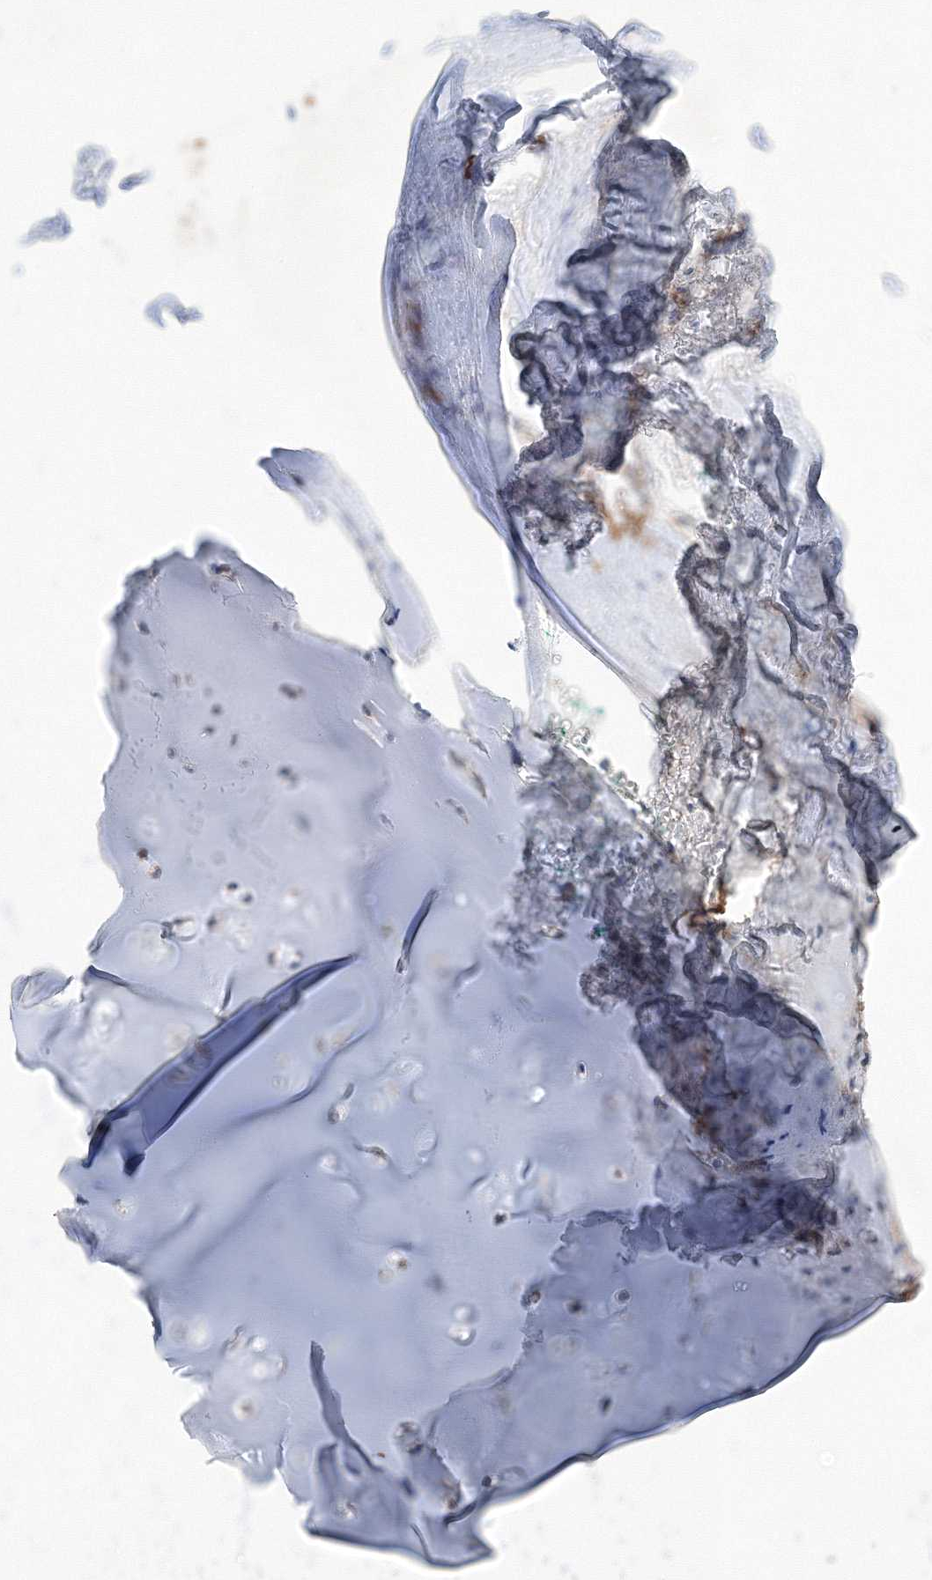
{"staining": {"intensity": "negative", "quantity": "none", "location": "none"}, "tissue": "adipose tissue", "cell_type": "Adipocytes", "image_type": "normal", "snomed": [{"axis": "morphology", "description": "Normal tissue, NOS"}, {"axis": "morphology", "description": "Basal cell carcinoma"}, {"axis": "topography", "description": "Cartilage tissue"}, {"axis": "topography", "description": "Nasopharynx"}, {"axis": "topography", "description": "Oral tissue"}], "caption": "High magnification brightfield microscopy of normal adipose tissue stained with DAB (3,3'-diaminobenzidine) (brown) and counterstained with hematoxylin (blue): adipocytes show no significant staining. (DAB (3,3'-diaminobenzidine) IHC visualized using brightfield microscopy, high magnification).", "gene": "TANC1", "patient": {"sex": "female", "age": 77}}